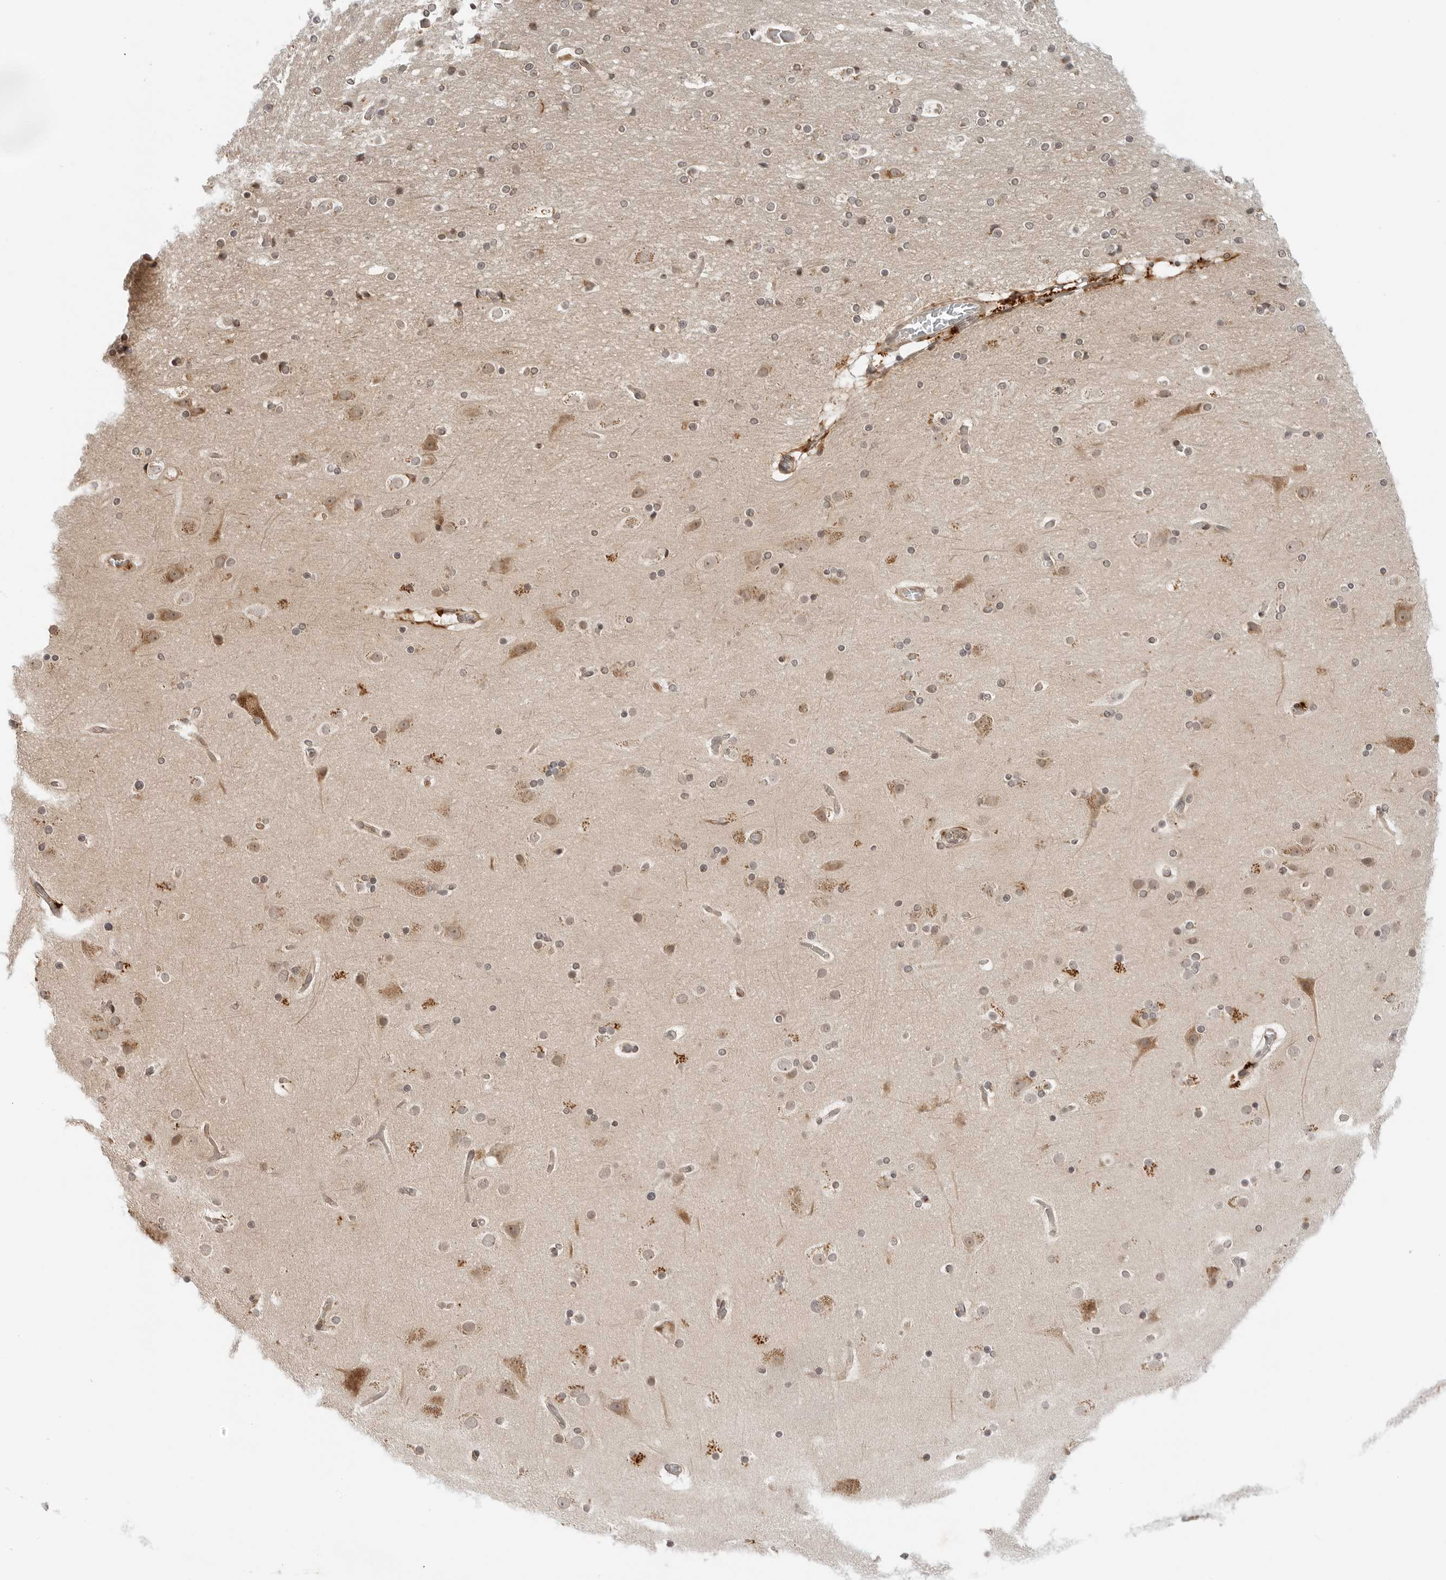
{"staining": {"intensity": "moderate", "quantity": "25%-75%", "location": "cytoplasmic/membranous"}, "tissue": "cerebral cortex", "cell_type": "Endothelial cells", "image_type": "normal", "snomed": [{"axis": "morphology", "description": "Normal tissue, NOS"}, {"axis": "topography", "description": "Cerebral cortex"}], "caption": "About 25%-75% of endothelial cells in normal cerebral cortex demonstrate moderate cytoplasmic/membranous protein expression as visualized by brown immunohistochemical staining.", "gene": "TIPRL", "patient": {"sex": "male", "age": 57}}